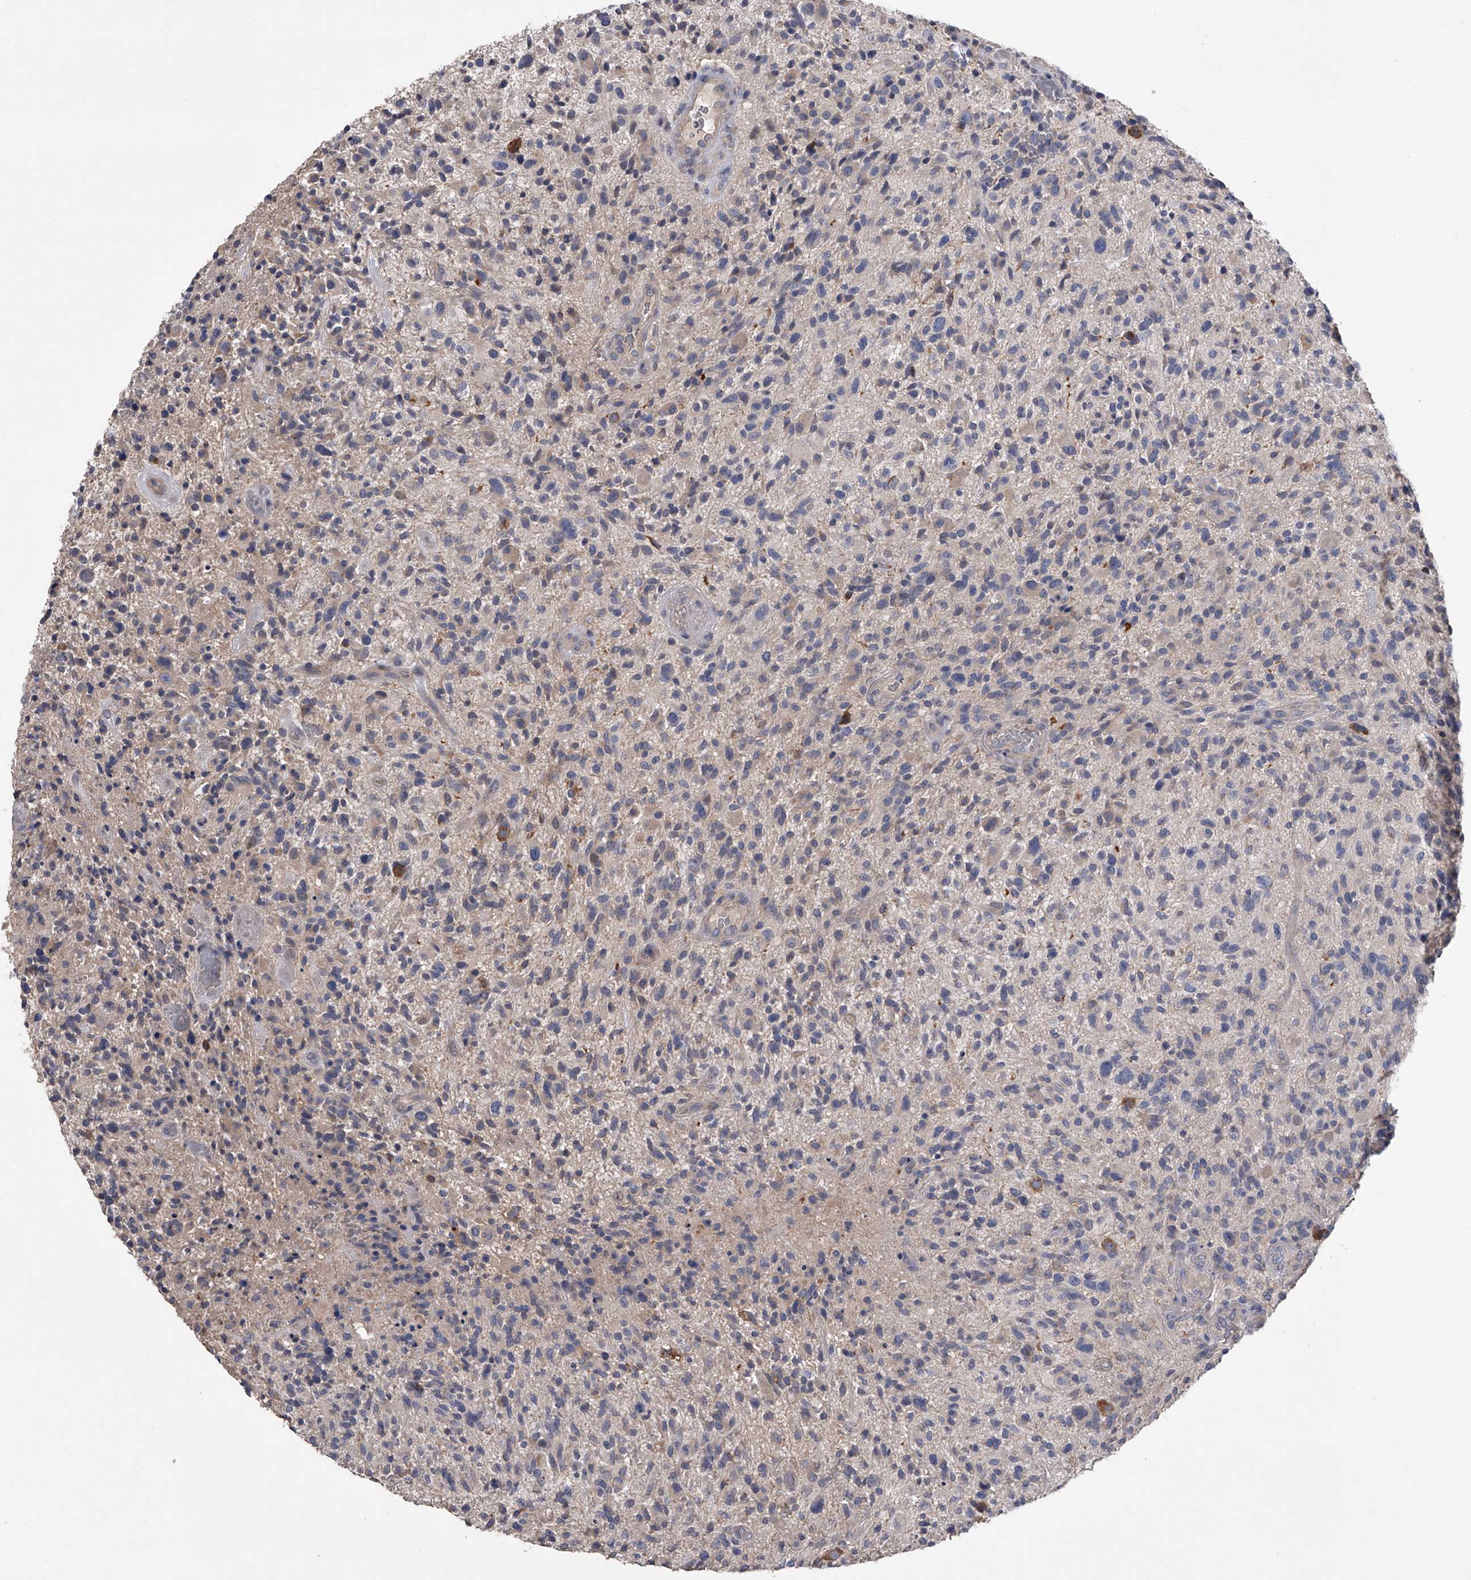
{"staining": {"intensity": "negative", "quantity": "none", "location": "none"}, "tissue": "glioma", "cell_type": "Tumor cells", "image_type": "cancer", "snomed": [{"axis": "morphology", "description": "Glioma, malignant, High grade"}, {"axis": "topography", "description": "Brain"}], "caption": "This is an immunohistochemistry photomicrograph of human malignant glioma (high-grade). There is no positivity in tumor cells.", "gene": "ZNF343", "patient": {"sex": "male", "age": 47}}